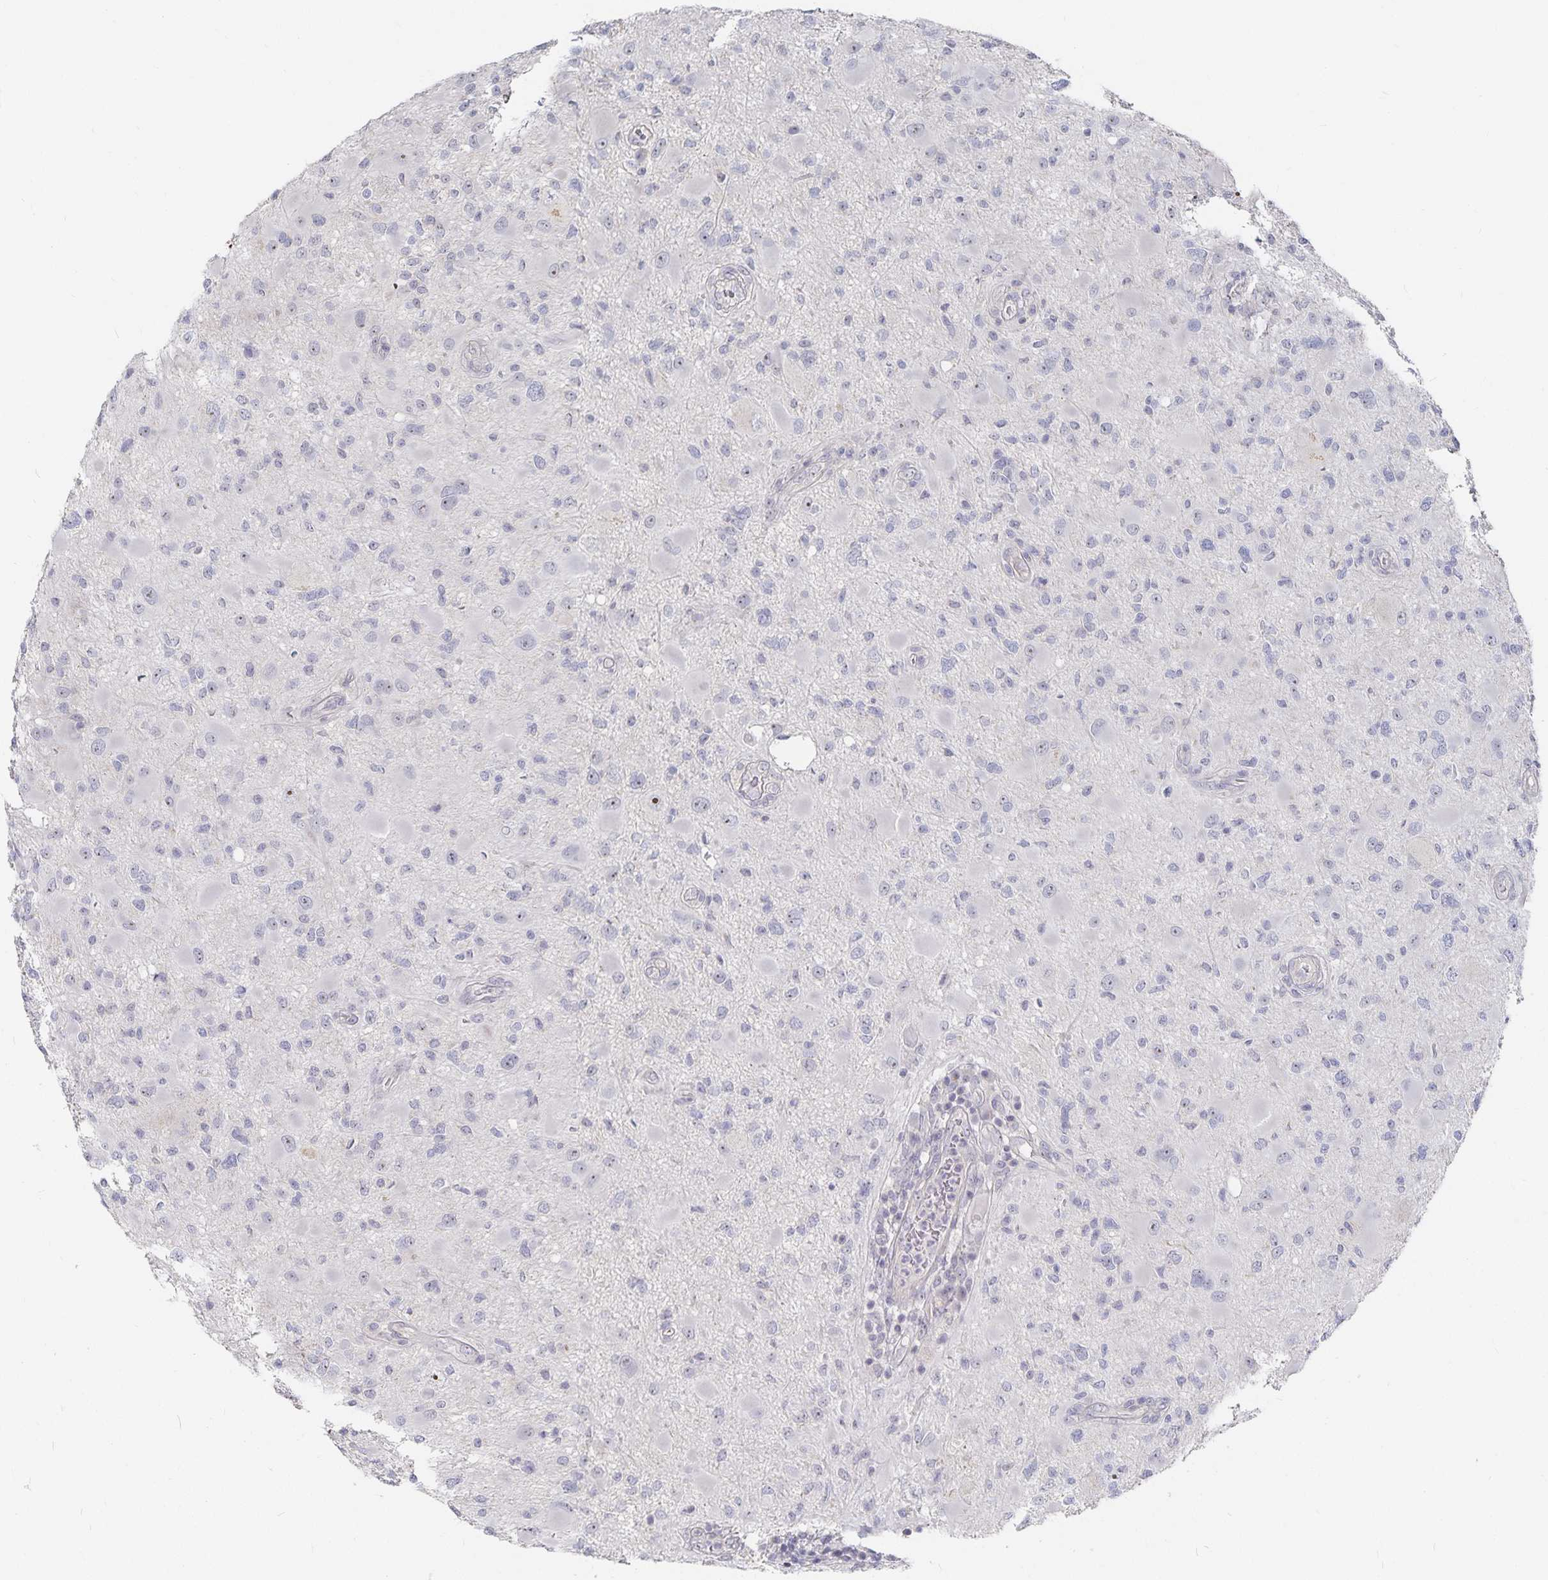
{"staining": {"intensity": "negative", "quantity": "none", "location": "none"}, "tissue": "glioma", "cell_type": "Tumor cells", "image_type": "cancer", "snomed": [{"axis": "morphology", "description": "Glioma, malignant, High grade"}, {"axis": "topography", "description": "Brain"}], "caption": "A high-resolution micrograph shows immunohistochemistry staining of glioma, which demonstrates no significant staining in tumor cells. (DAB immunohistochemistry (IHC), high magnification).", "gene": "DNAH9", "patient": {"sex": "male", "age": 54}}